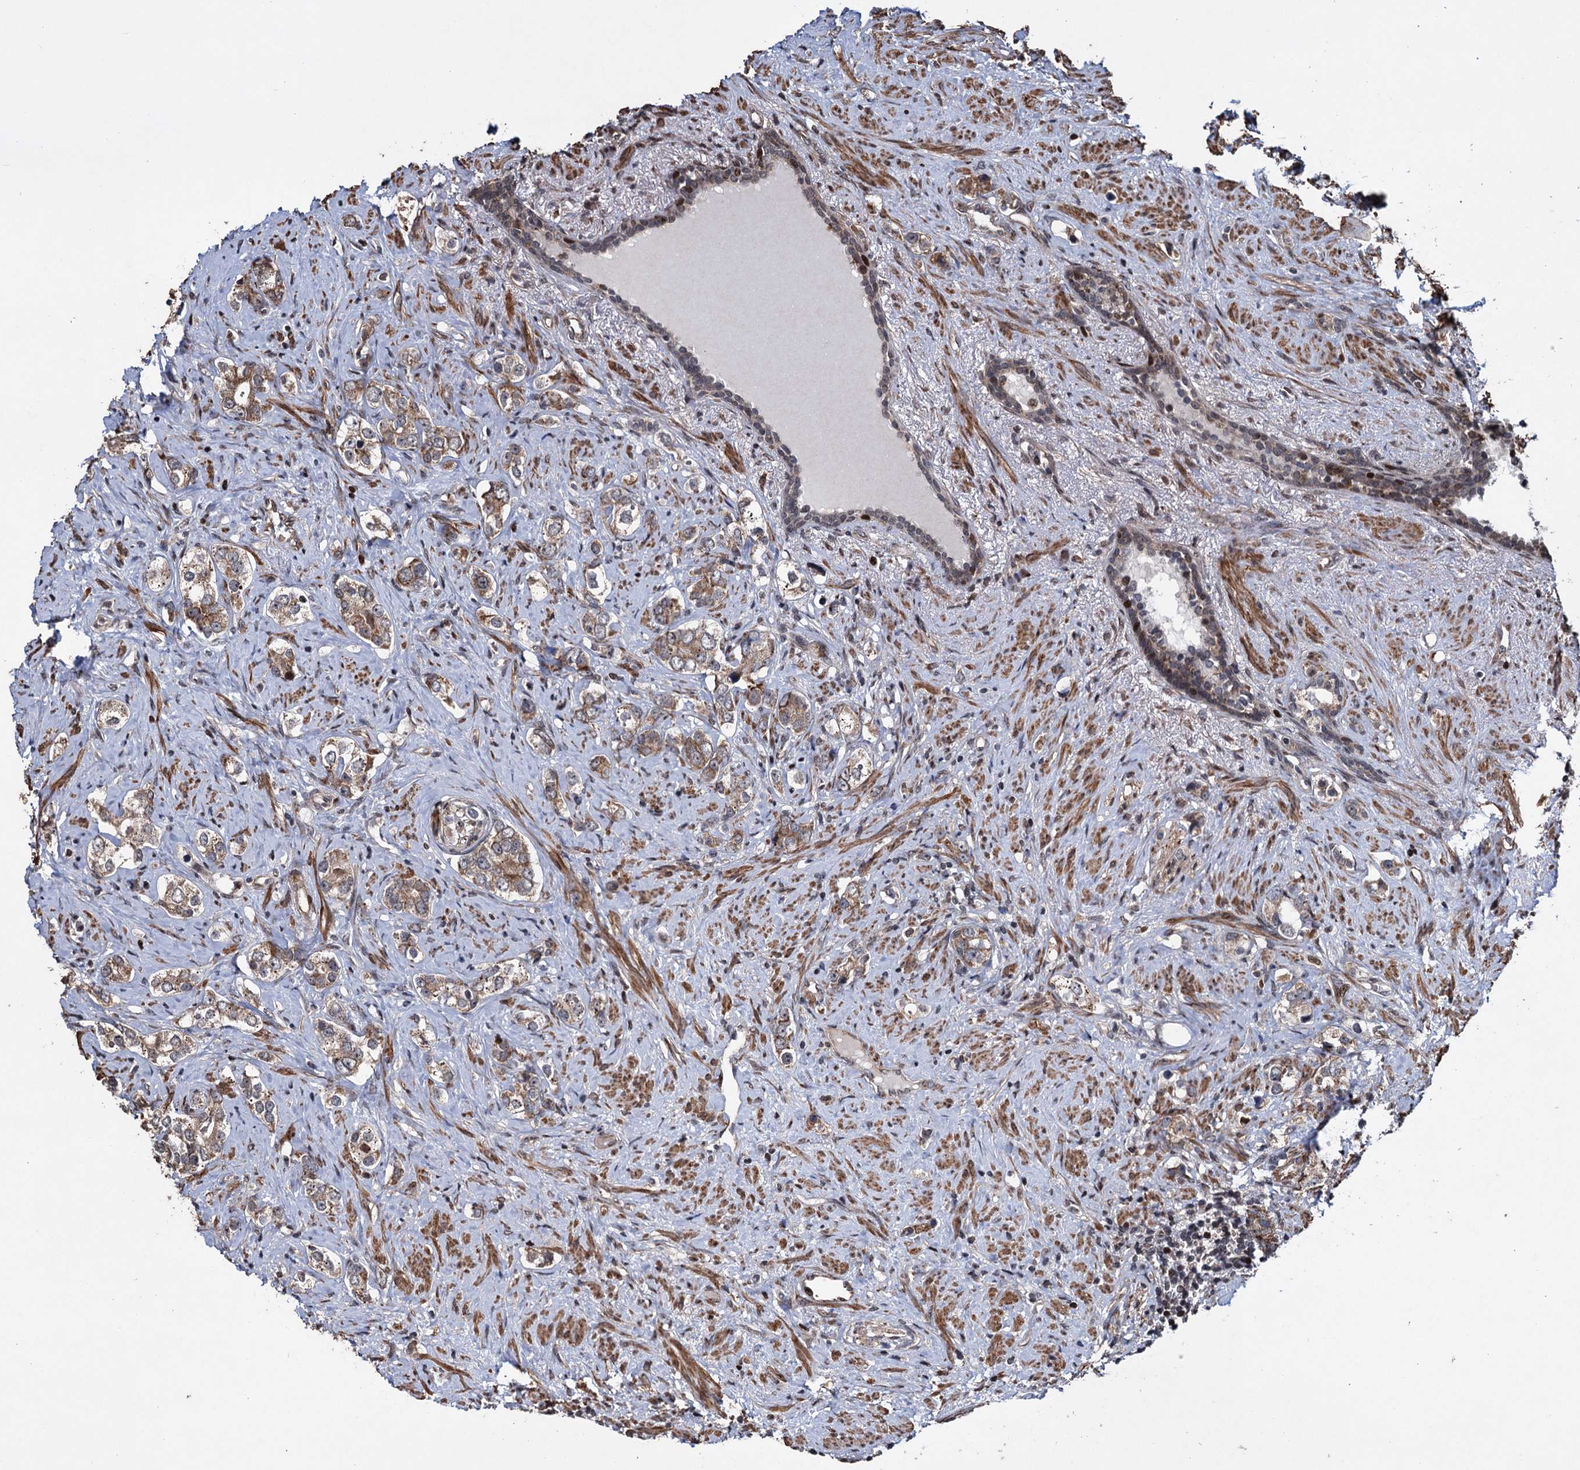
{"staining": {"intensity": "moderate", "quantity": ">75%", "location": "cytoplasmic/membranous"}, "tissue": "prostate cancer", "cell_type": "Tumor cells", "image_type": "cancer", "snomed": [{"axis": "morphology", "description": "Adenocarcinoma, High grade"}, {"axis": "topography", "description": "Prostate"}], "caption": "Brown immunohistochemical staining in human prostate cancer (high-grade adenocarcinoma) displays moderate cytoplasmic/membranous staining in approximately >75% of tumor cells.", "gene": "EYA4", "patient": {"sex": "male", "age": 63}}